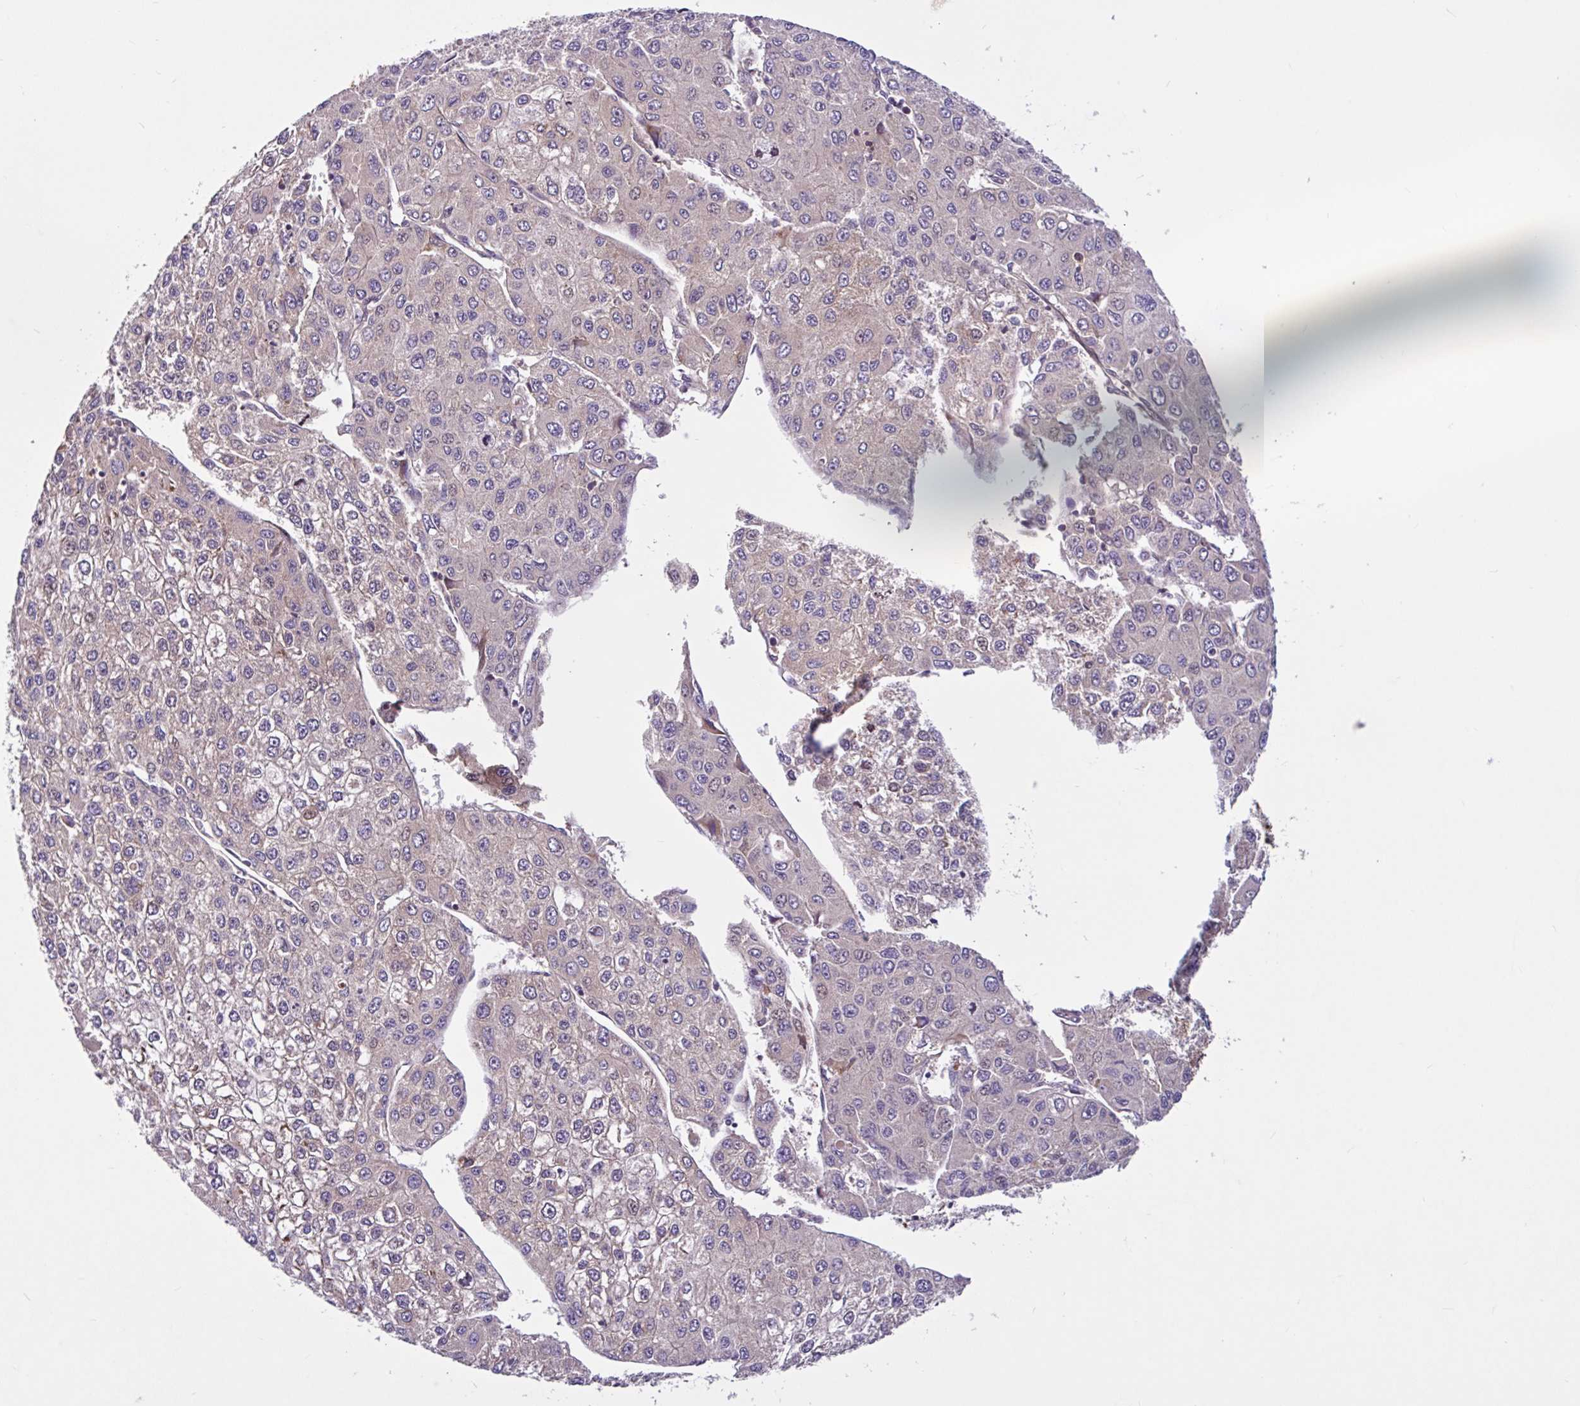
{"staining": {"intensity": "negative", "quantity": "none", "location": "none"}, "tissue": "liver cancer", "cell_type": "Tumor cells", "image_type": "cancer", "snomed": [{"axis": "morphology", "description": "Carcinoma, Hepatocellular, NOS"}, {"axis": "topography", "description": "Liver"}], "caption": "Tumor cells are negative for protein expression in human liver cancer (hepatocellular carcinoma). (DAB IHC, high magnification).", "gene": "NTPCR", "patient": {"sex": "female", "age": 66}}